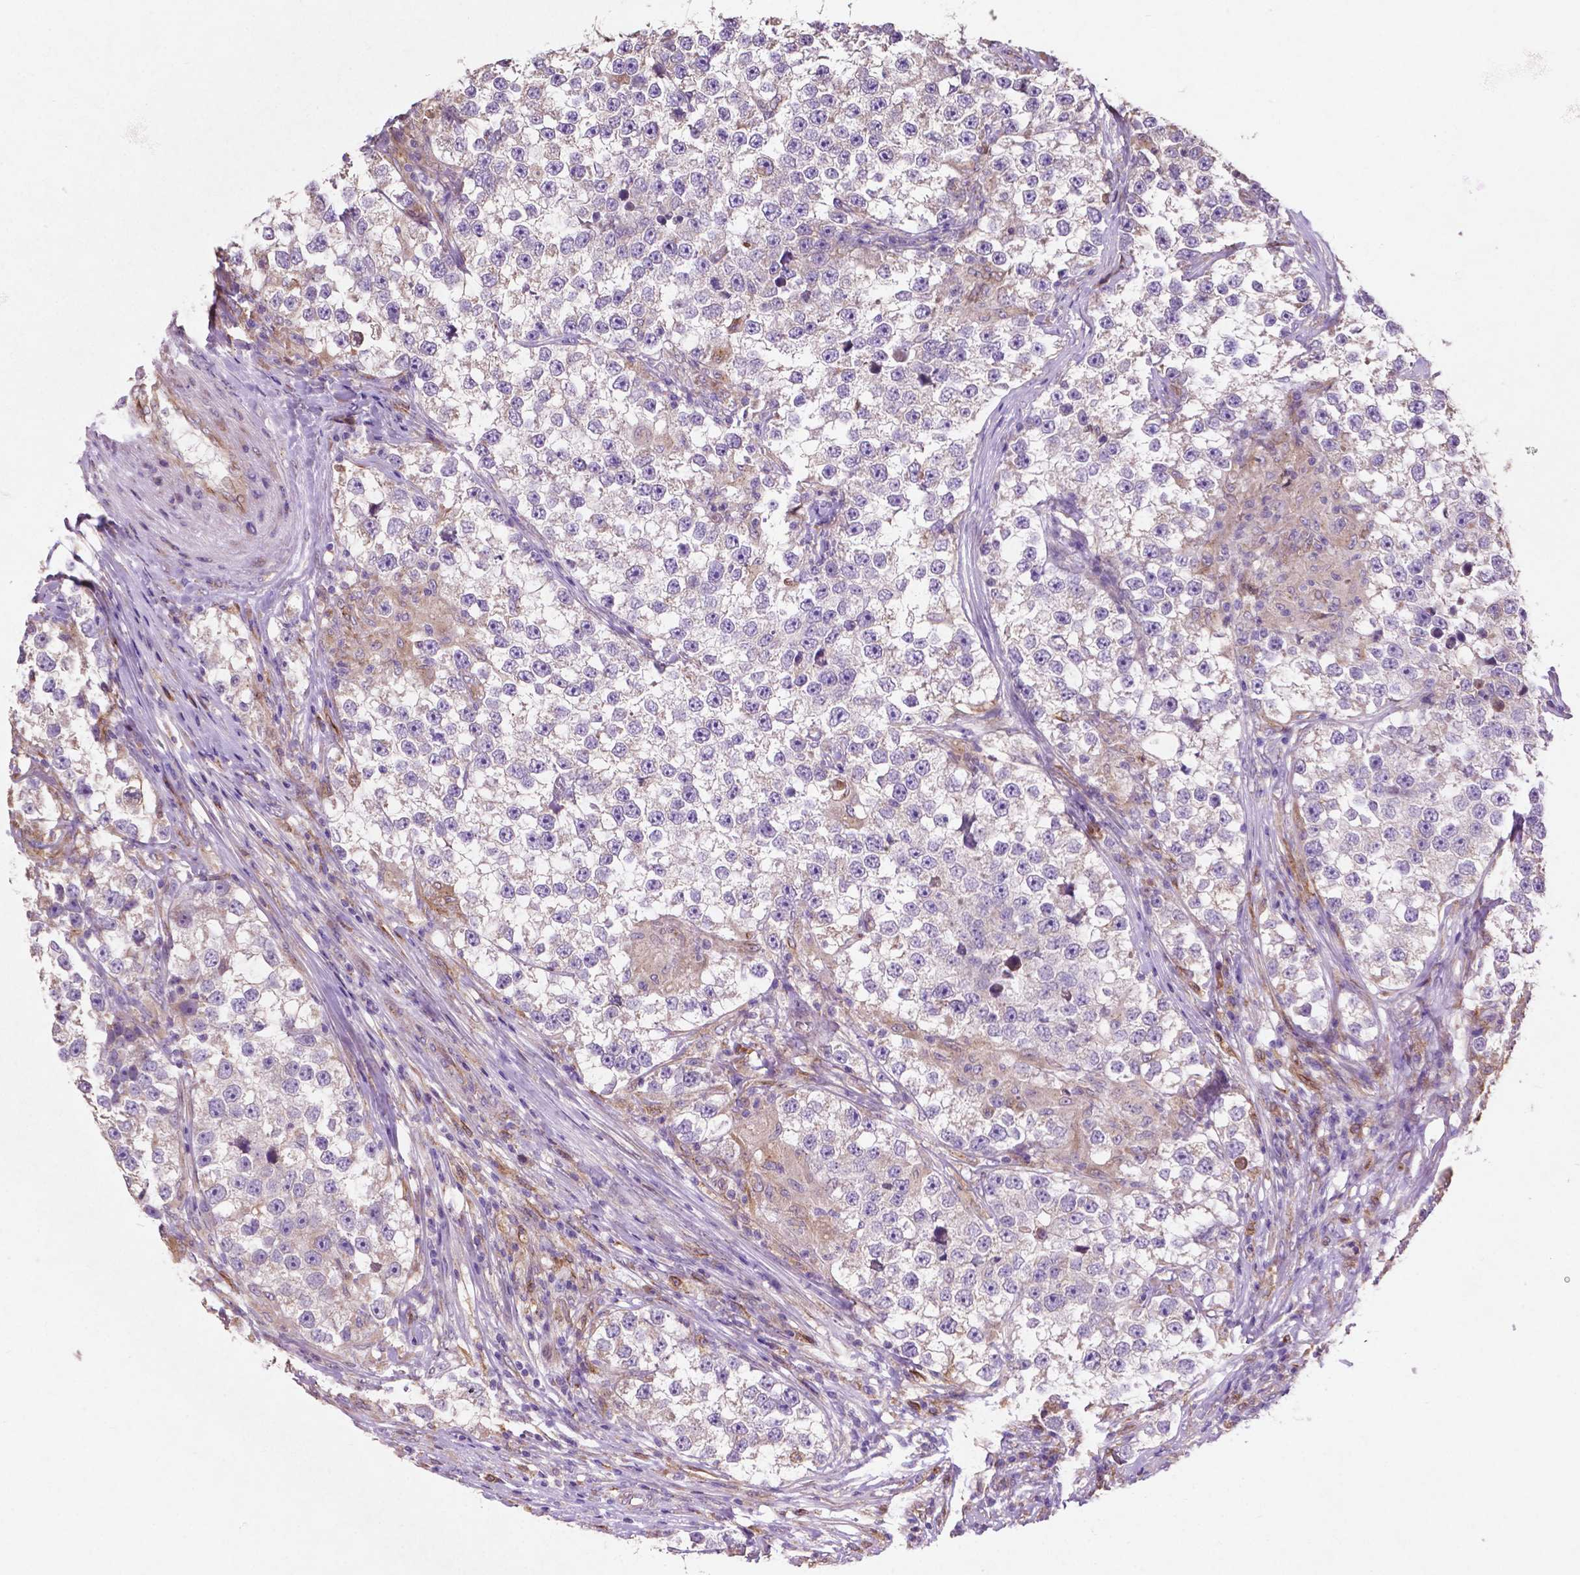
{"staining": {"intensity": "negative", "quantity": "none", "location": "none"}, "tissue": "testis cancer", "cell_type": "Tumor cells", "image_type": "cancer", "snomed": [{"axis": "morphology", "description": "Seminoma, NOS"}, {"axis": "topography", "description": "Testis"}], "caption": "This is an immunohistochemistry photomicrograph of testis cancer. There is no expression in tumor cells.", "gene": "MBTPS1", "patient": {"sex": "male", "age": 46}}